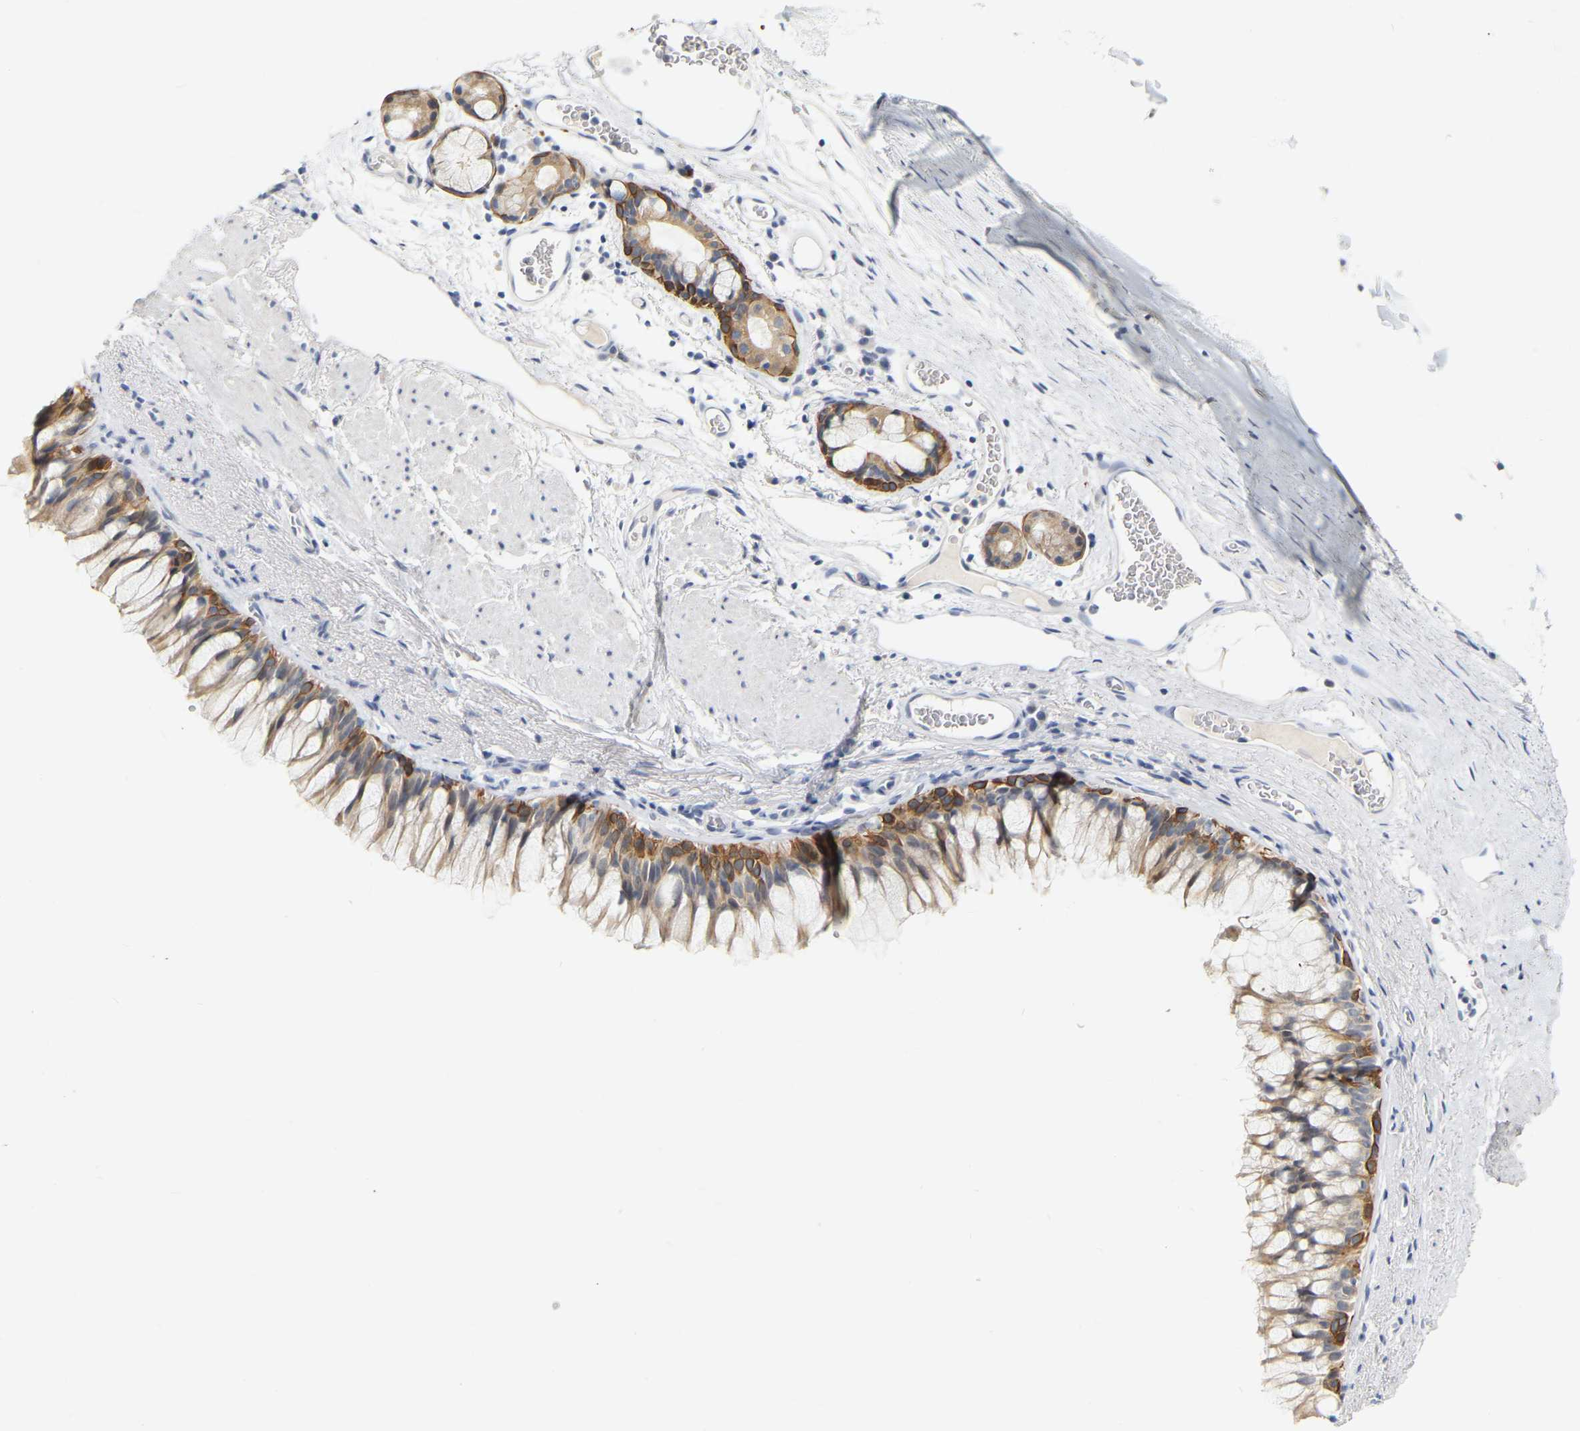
{"staining": {"intensity": "strong", "quantity": "25%-75%", "location": "cytoplasmic/membranous"}, "tissue": "bronchus", "cell_type": "Respiratory epithelial cells", "image_type": "normal", "snomed": [{"axis": "morphology", "description": "Normal tissue, NOS"}, {"axis": "topography", "description": "Cartilage tissue"}, {"axis": "topography", "description": "Bronchus"}], "caption": "Immunohistochemistry image of normal bronchus: human bronchus stained using immunohistochemistry demonstrates high levels of strong protein expression localized specifically in the cytoplasmic/membranous of respiratory epithelial cells, appearing as a cytoplasmic/membranous brown color.", "gene": "KRT76", "patient": {"sex": "female", "age": 53}}